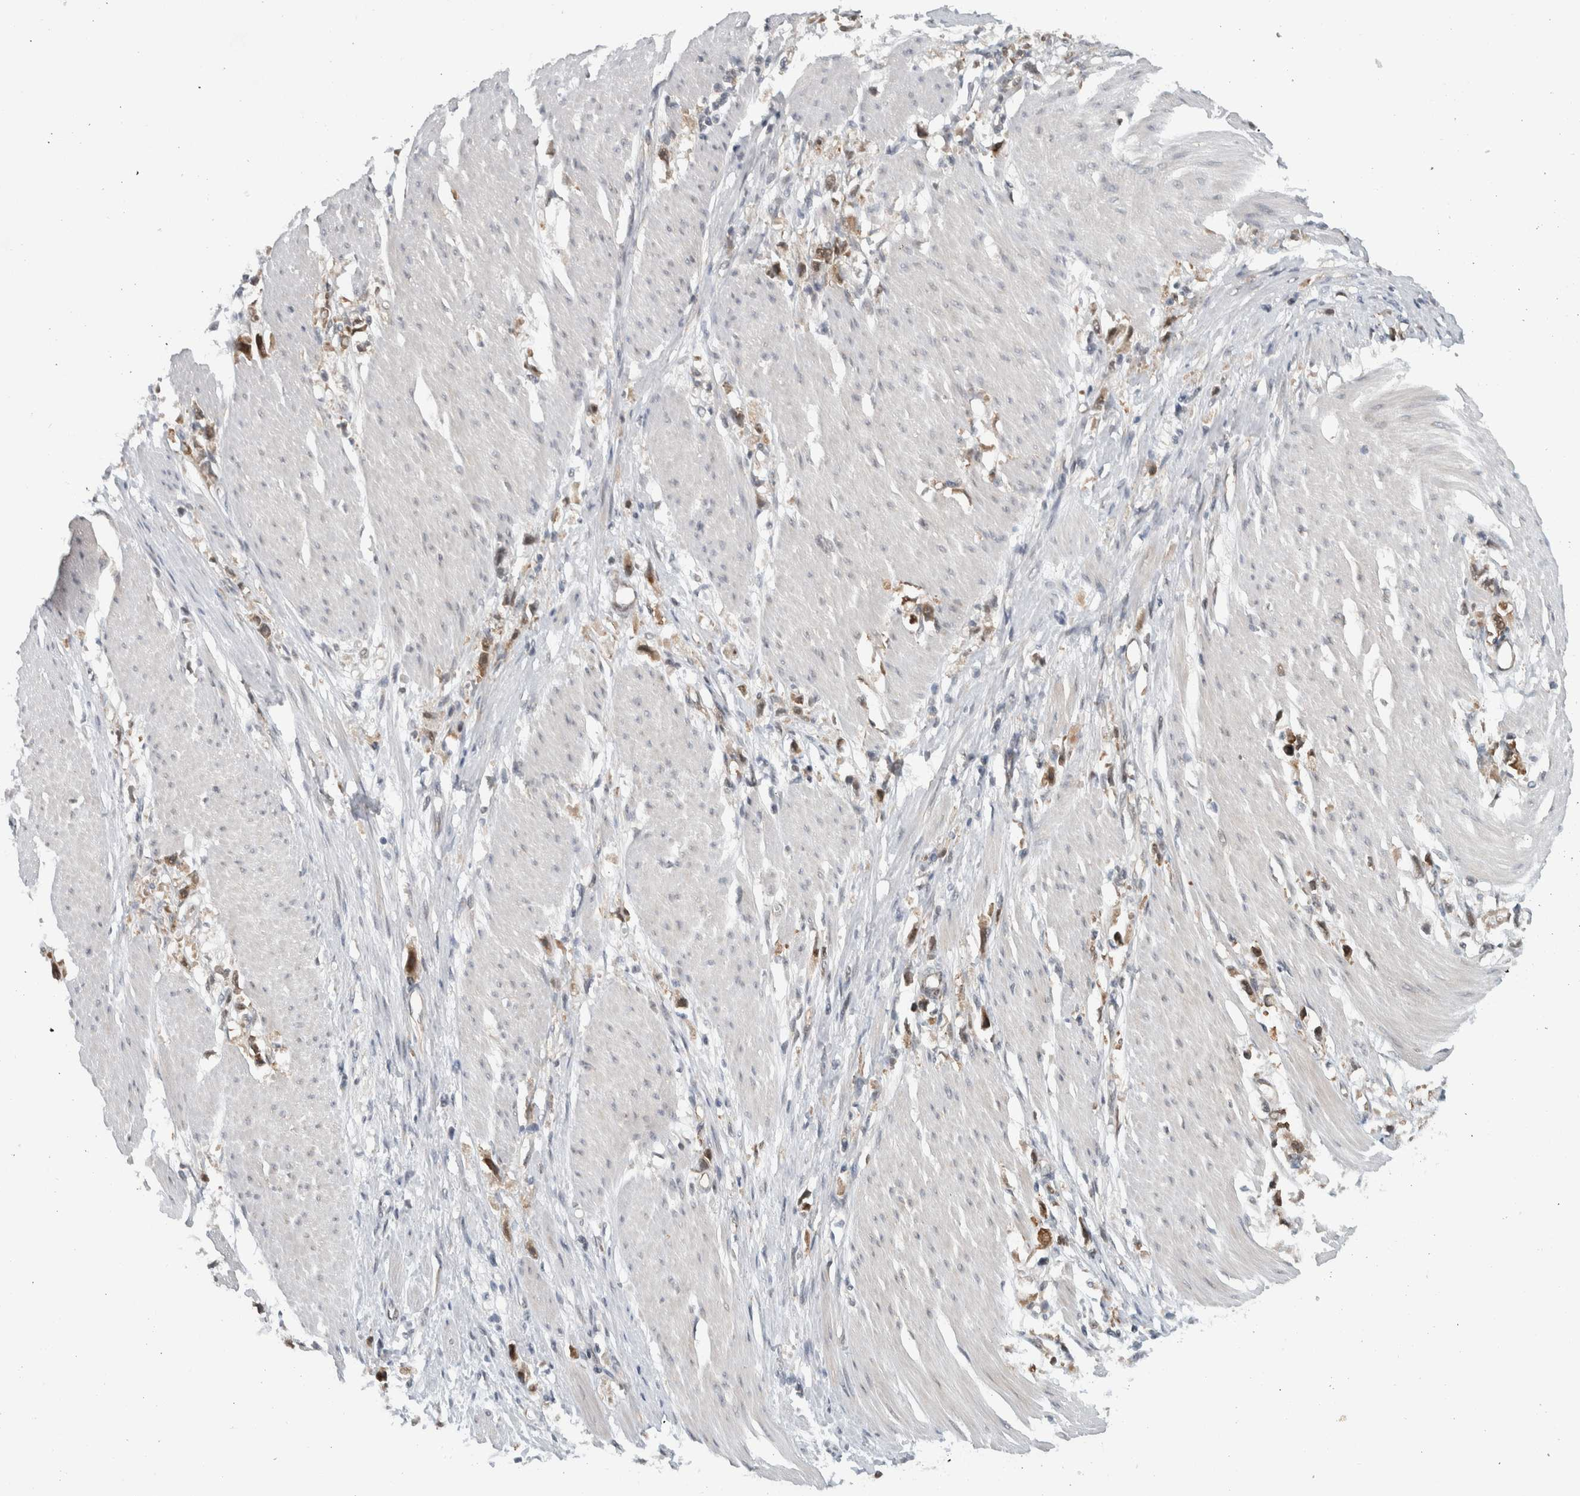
{"staining": {"intensity": "weak", "quantity": ">75%", "location": "cytoplasmic/membranous"}, "tissue": "stomach cancer", "cell_type": "Tumor cells", "image_type": "cancer", "snomed": [{"axis": "morphology", "description": "Adenocarcinoma, NOS"}, {"axis": "topography", "description": "Stomach"}], "caption": "Stomach cancer (adenocarcinoma) stained for a protein (brown) demonstrates weak cytoplasmic/membranous positive expression in about >75% of tumor cells.", "gene": "CCDC43", "patient": {"sex": "female", "age": 59}}